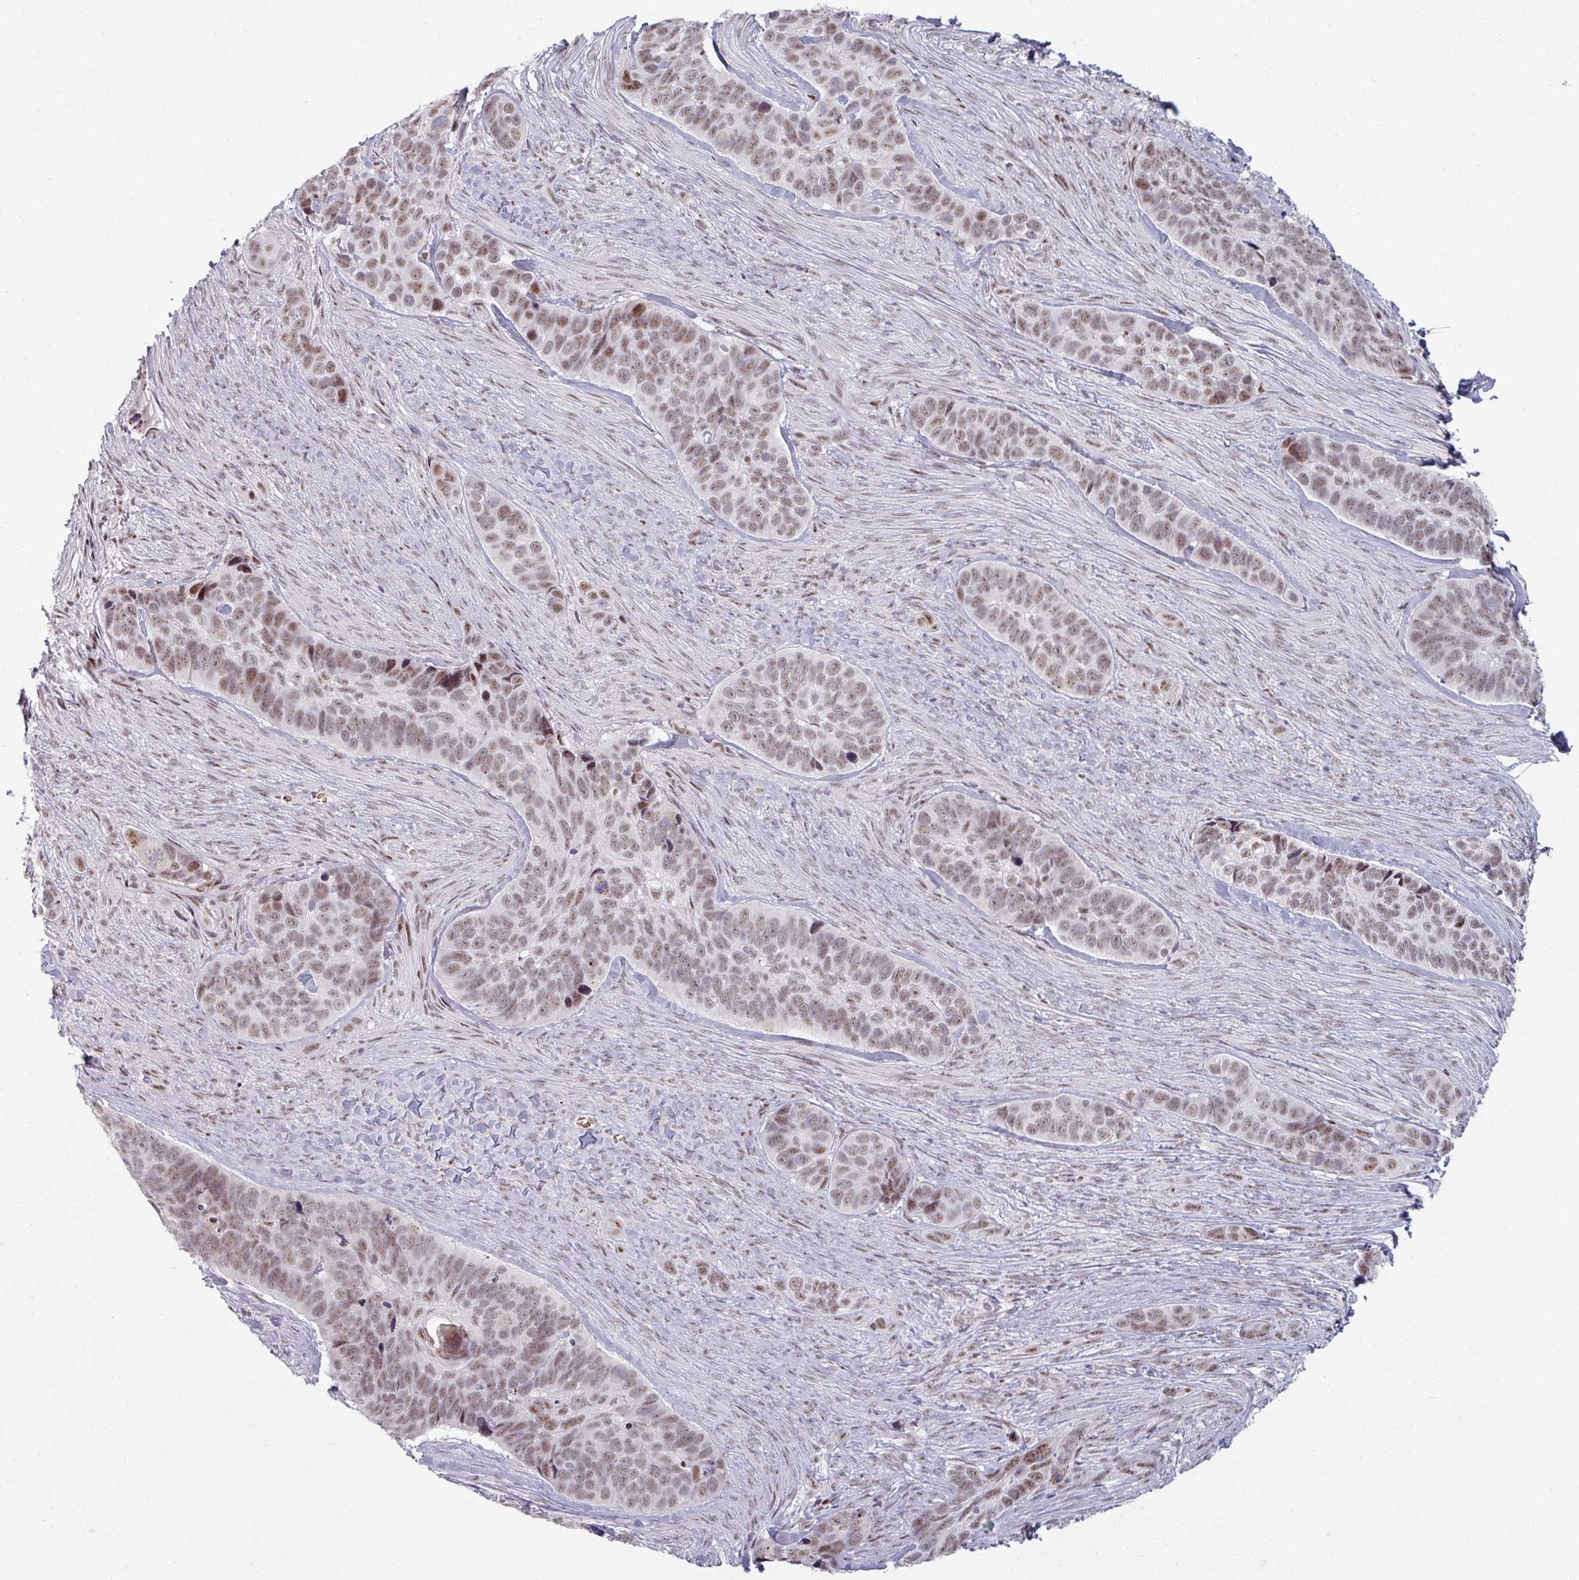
{"staining": {"intensity": "moderate", "quantity": ">75%", "location": "nuclear"}, "tissue": "skin cancer", "cell_type": "Tumor cells", "image_type": "cancer", "snomed": [{"axis": "morphology", "description": "Basal cell carcinoma"}, {"axis": "topography", "description": "Skin"}], "caption": "Immunohistochemistry (DAB) staining of human basal cell carcinoma (skin) demonstrates moderate nuclear protein expression in about >75% of tumor cells. (brown staining indicates protein expression, while blue staining denotes nuclei).", "gene": "NCOR1", "patient": {"sex": "female", "age": 82}}